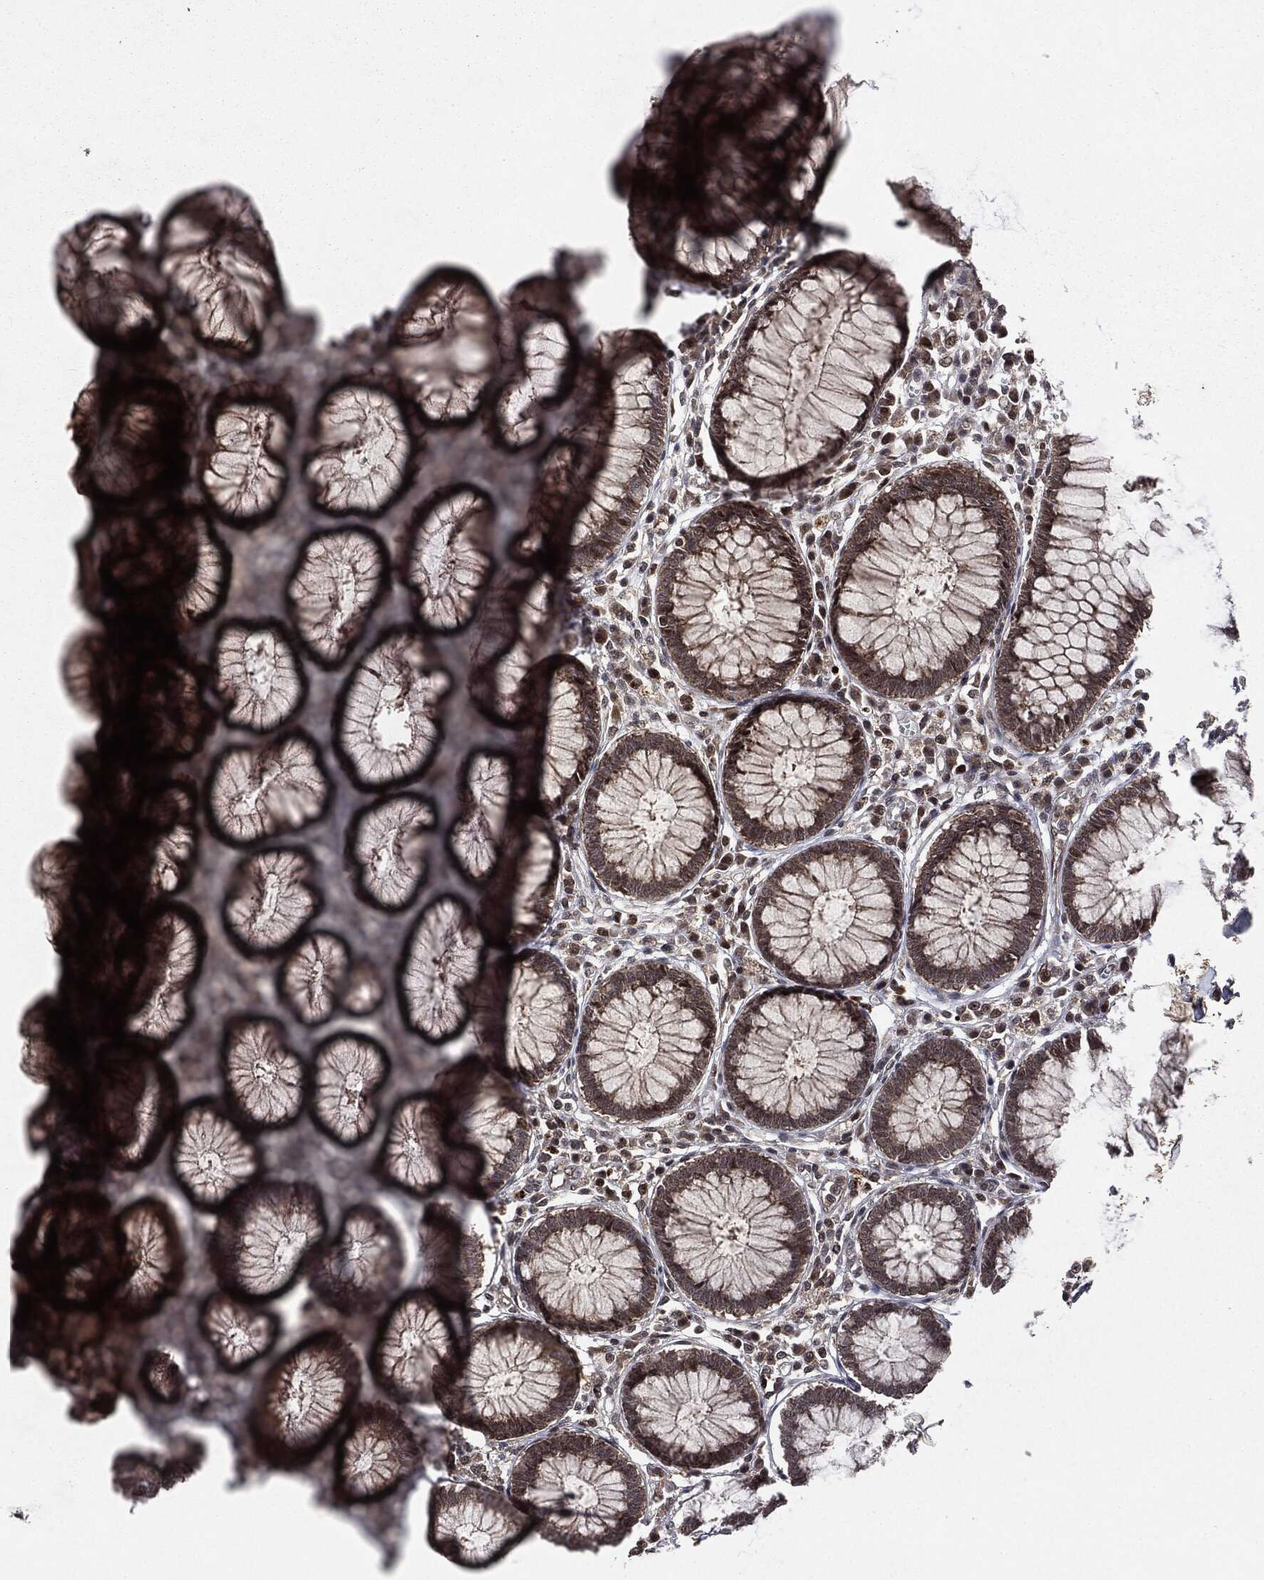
{"staining": {"intensity": "negative", "quantity": "none", "location": "none"}, "tissue": "colon", "cell_type": "Endothelial cells", "image_type": "normal", "snomed": [{"axis": "morphology", "description": "Normal tissue, NOS"}, {"axis": "topography", "description": "Colon"}], "caption": "Immunohistochemistry (IHC) photomicrograph of unremarkable colon: colon stained with DAB exhibits no significant protein expression in endothelial cells.", "gene": "STAU2", "patient": {"sex": "male", "age": 65}}